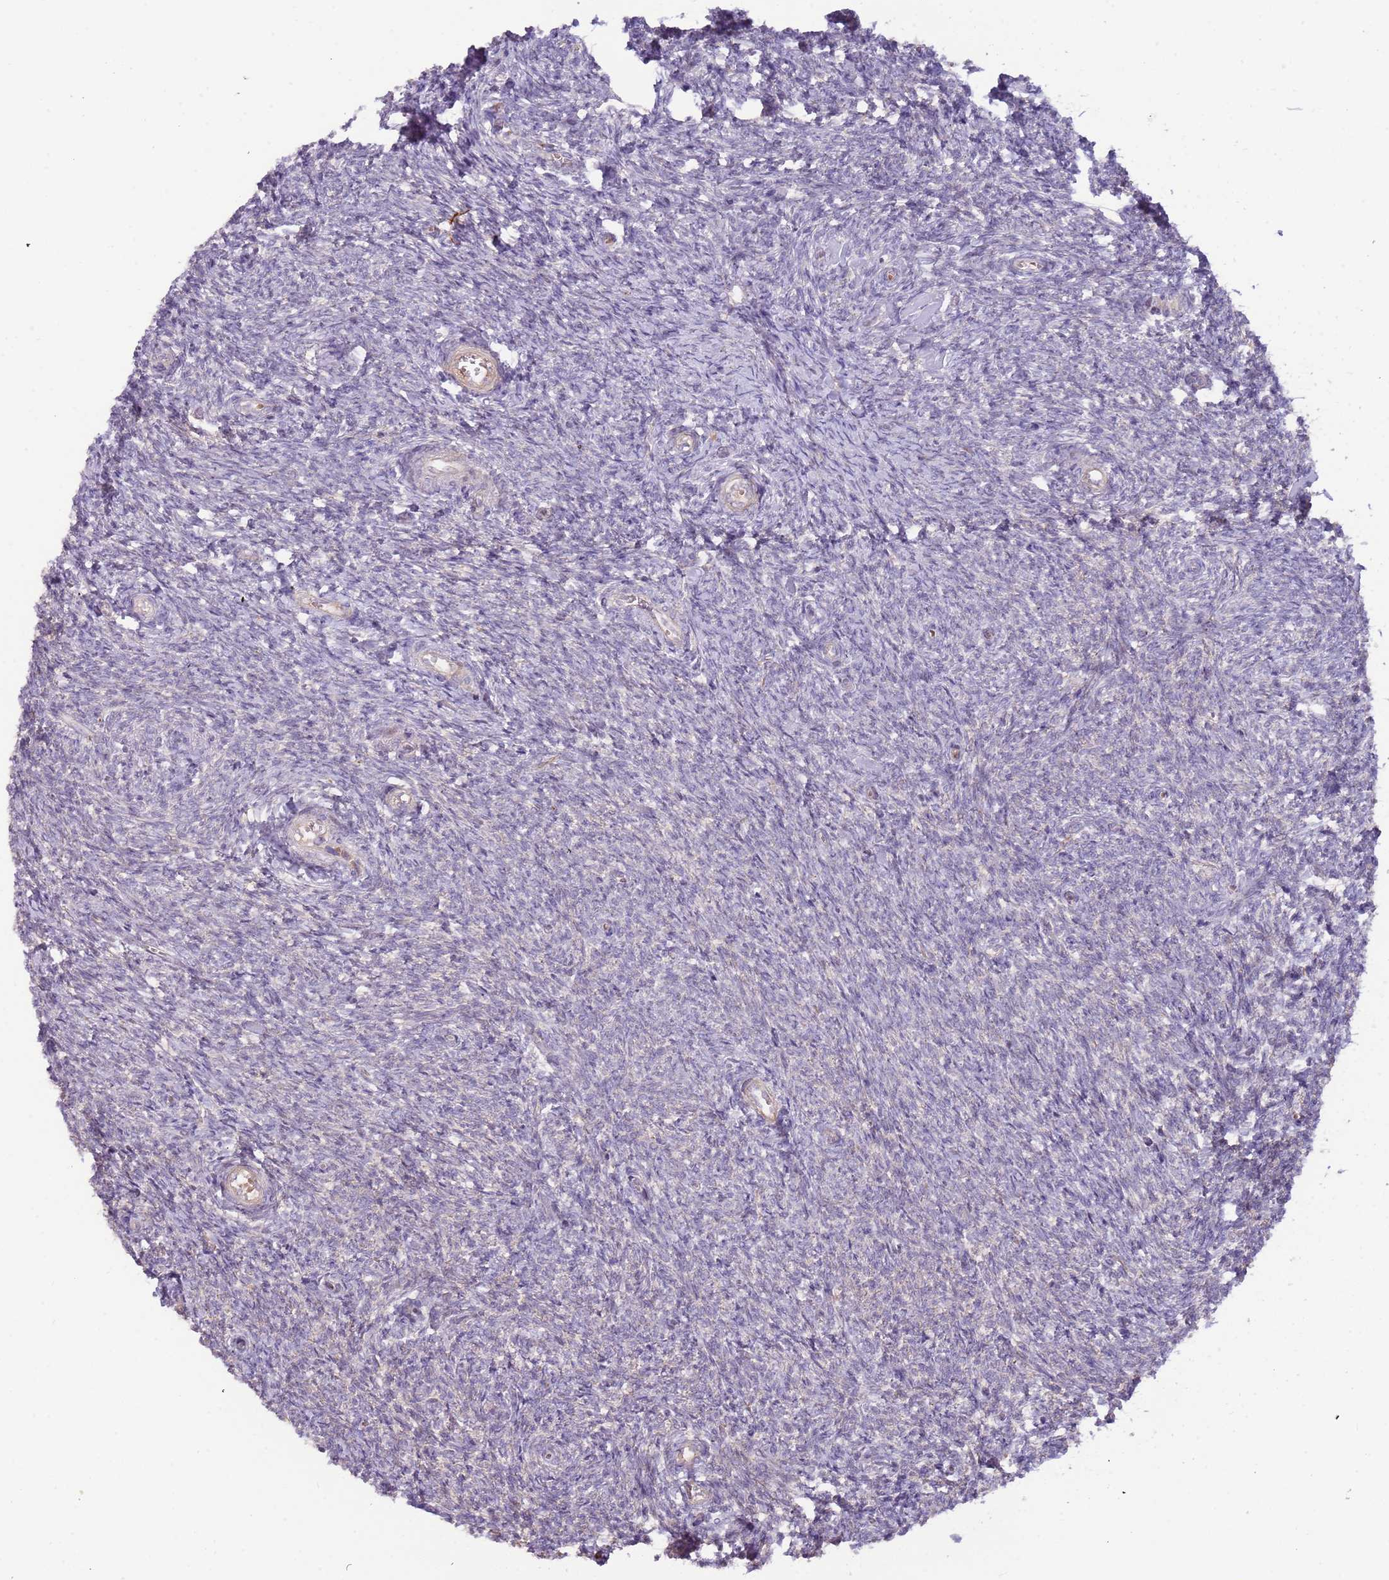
{"staining": {"intensity": "negative", "quantity": "none", "location": "none"}, "tissue": "ovary", "cell_type": "Ovarian stroma cells", "image_type": "normal", "snomed": [{"axis": "morphology", "description": "Normal tissue, NOS"}, {"axis": "topography", "description": "Ovary"}], "caption": "Immunohistochemistry (IHC) histopathology image of benign ovary: ovary stained with DAB reveals no significant protein positivity in ovarian stroma cells.", "gene": "TRAPPC6B", "patient": {"sex": "female", "age": 44}}